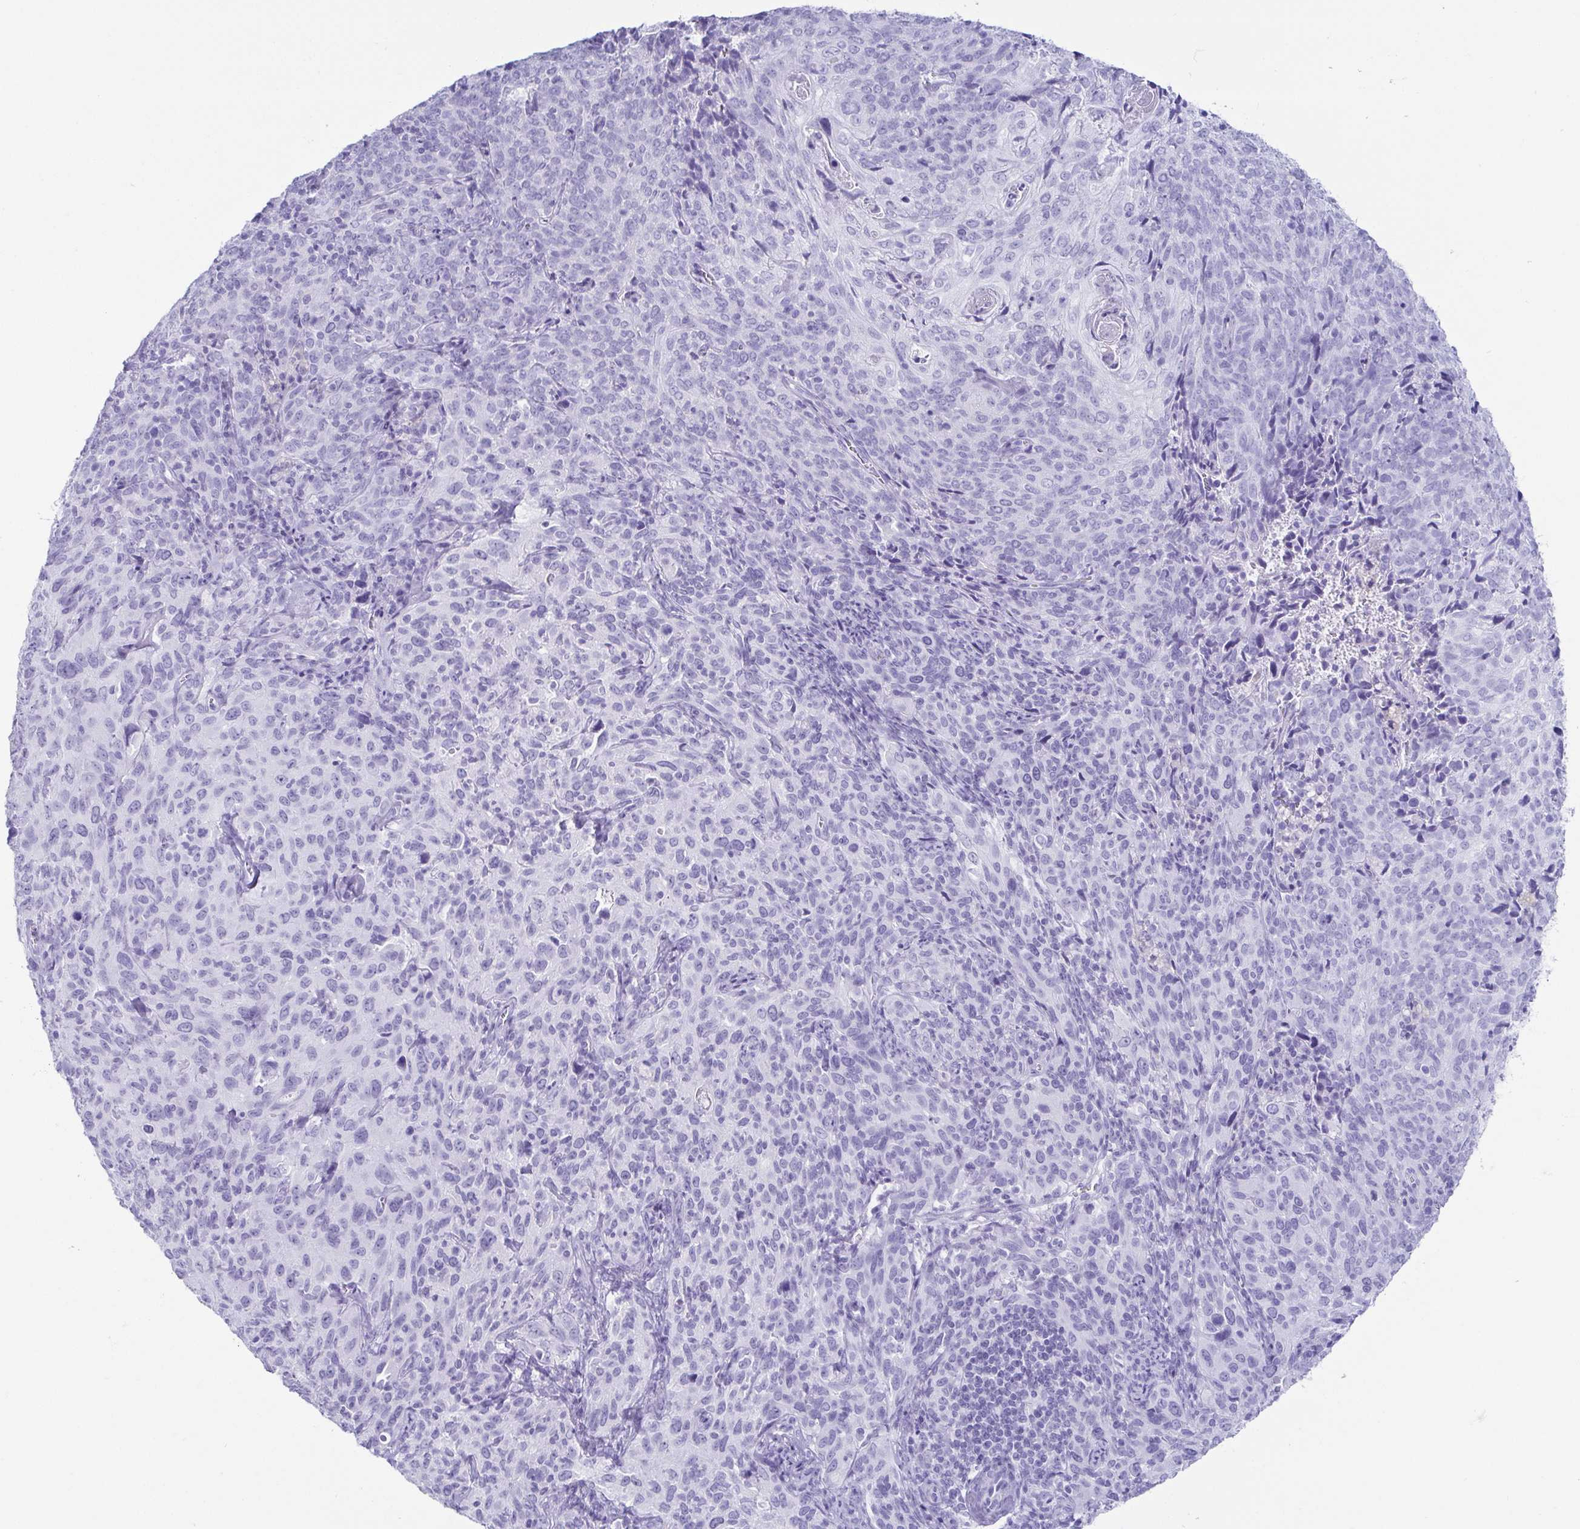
{"staining": {"intensity": "negative", "quantity": "none", "location": "none"}, "tissue": "cervical cancer", "cell_type": "Tumor cells", "image_type": "cancer", "snomed": [{"axis": "morphology", "description": "Squamous cell carcinoma, NOS"}, {"axis": "topography", "description": "Cervix"}], "caption": "High power microscopy histopathology image of an IHC micrograph of cervical squamous cell carcinoma, revealing no significant positivity in tumor cells.", "gene": "CD164L2", "patient": {"sex": "female", "age": 51}}